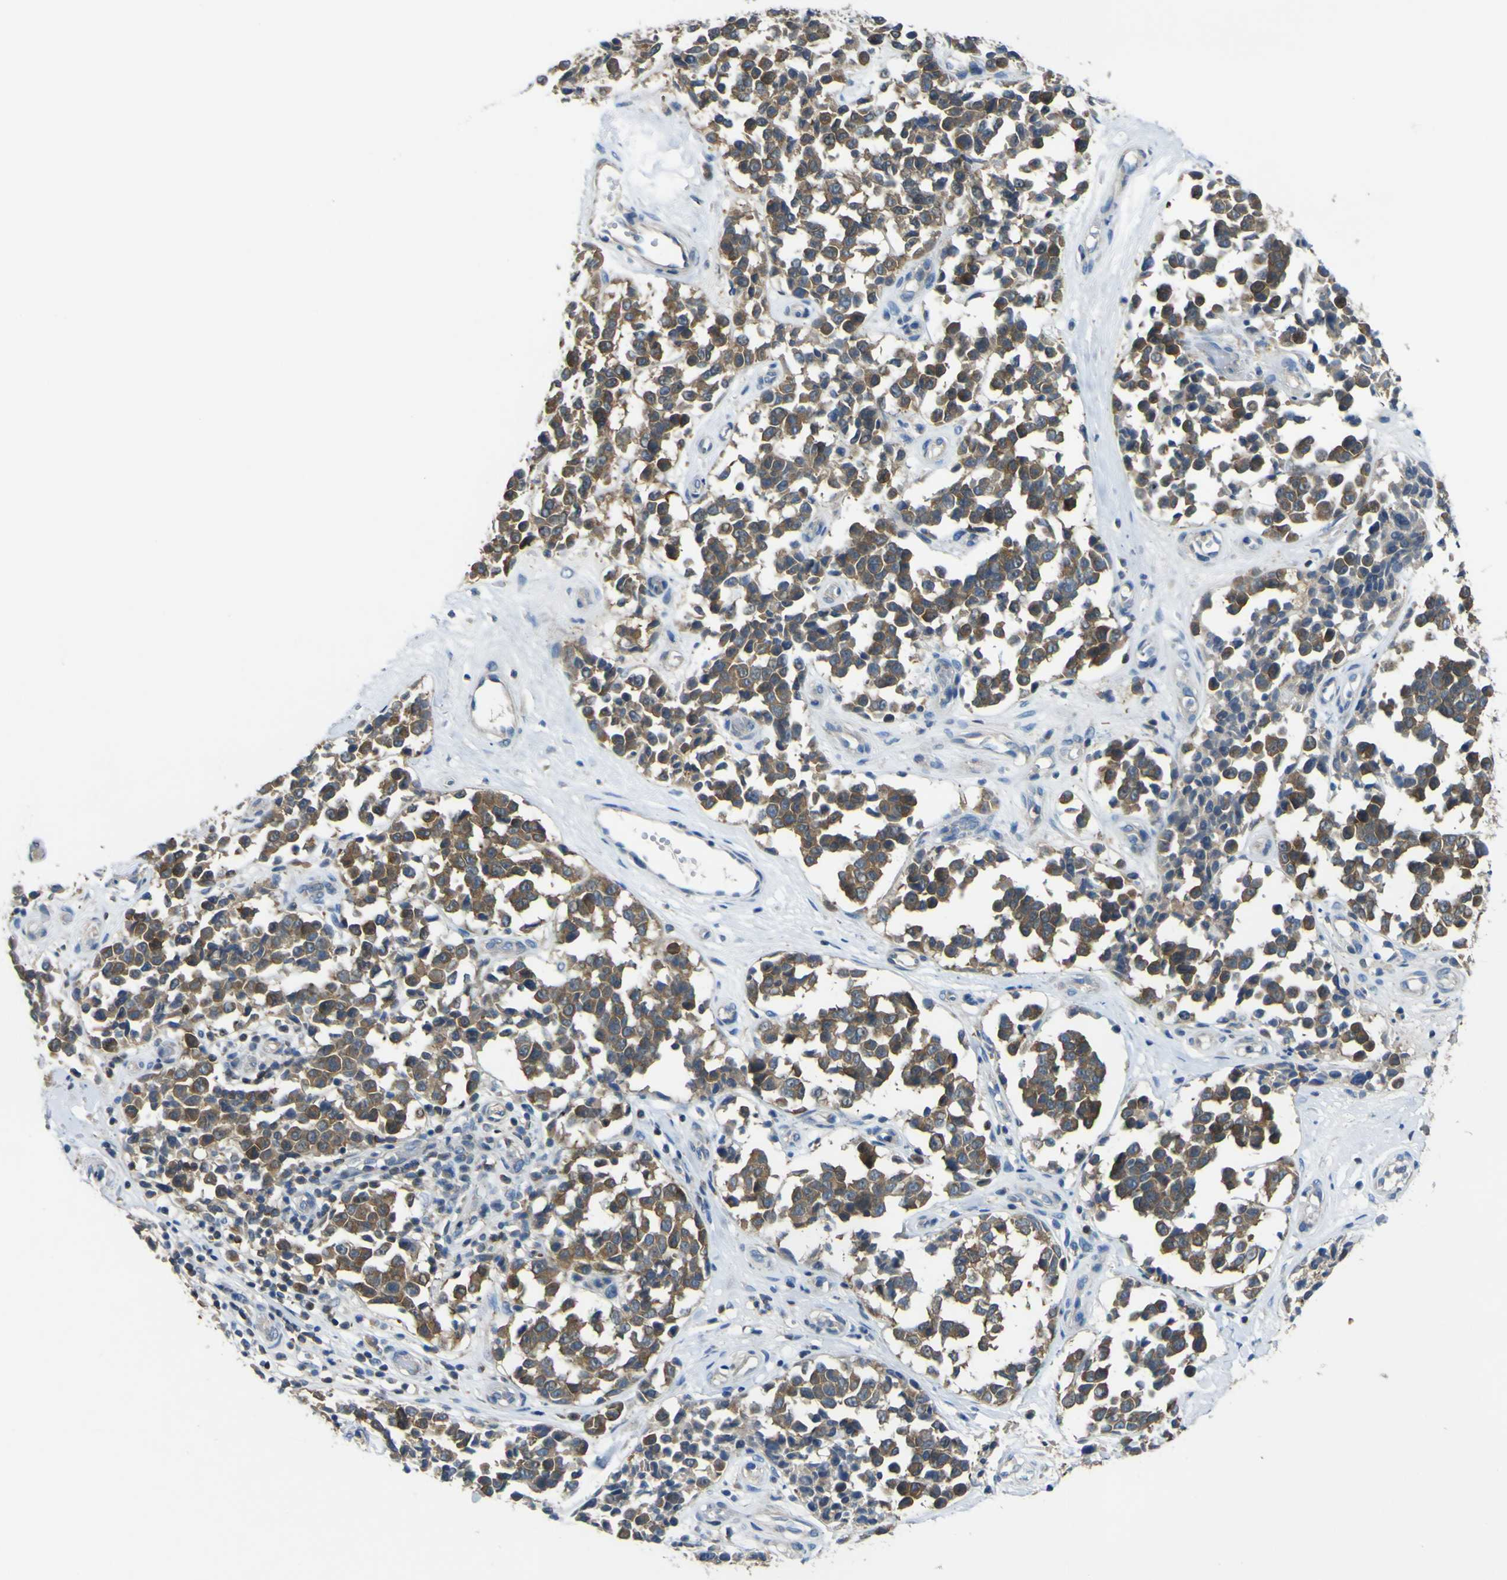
{"staining": {"intensity": "moderate", "quantity": ">75%", "location": "cytoplasmic/membranous"}, "tissue": "melanoma", "cell_type": "Tumor cells", "image_type": "cancer", "snomed": [{"axis": "morphology", "description": "Malignant melanoma, NOS"}, {"axis": "topography", "description": "Skin"}], "caption": "A brown stain shows moderate cytoplasmic/membranous positivity of a protein in melanoma tumor cells.", "gene": "EML2", "patient": {"sex": "female", "age": 64}}